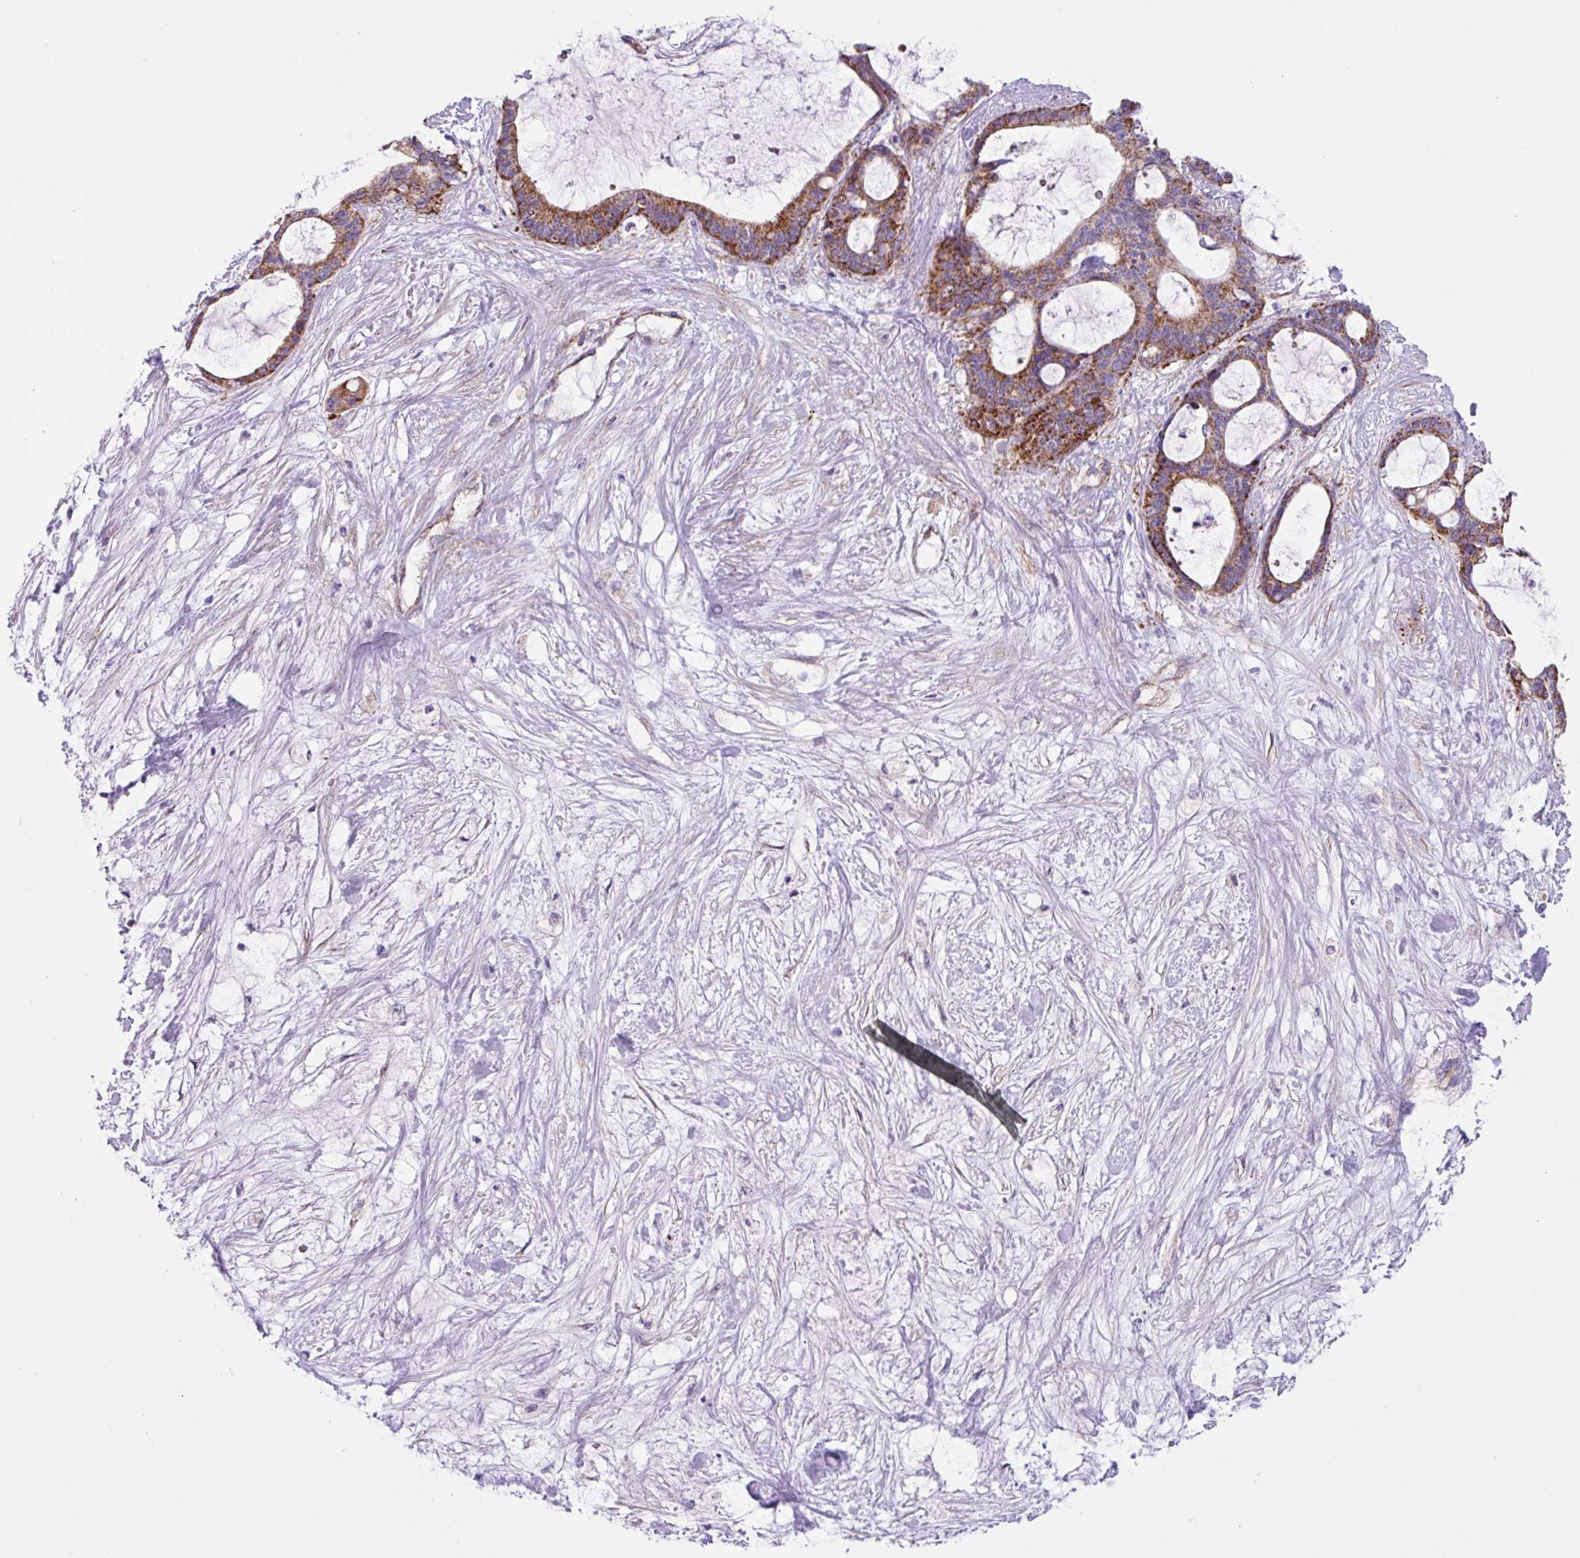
{"staining": {"intensity": "strong", "quantity": ">75%", "location": "cytoplasmic/membranous"}, "tissue": "liver cancer", "cell_type": "Tumor cells", "image_type": "cancer", "snomed": [{"axis": "morphology", "description": "Normal tissue, NOS"}, {"axis": "morphology", "description": "Cholangiocarcinoma"}, {"axis": "topography", "description": "Liver"}, {"axis": "topography", "description": "Peripheral nerve tissue"}], "caption": "Tumor cells reveal high levels of strong cytoplasmic/membranous expression in approximately >75% of cells in liver cholangiocarcinoma.", "gene": "OTULIN", "patient": {"sex": "female", "age": 73}}